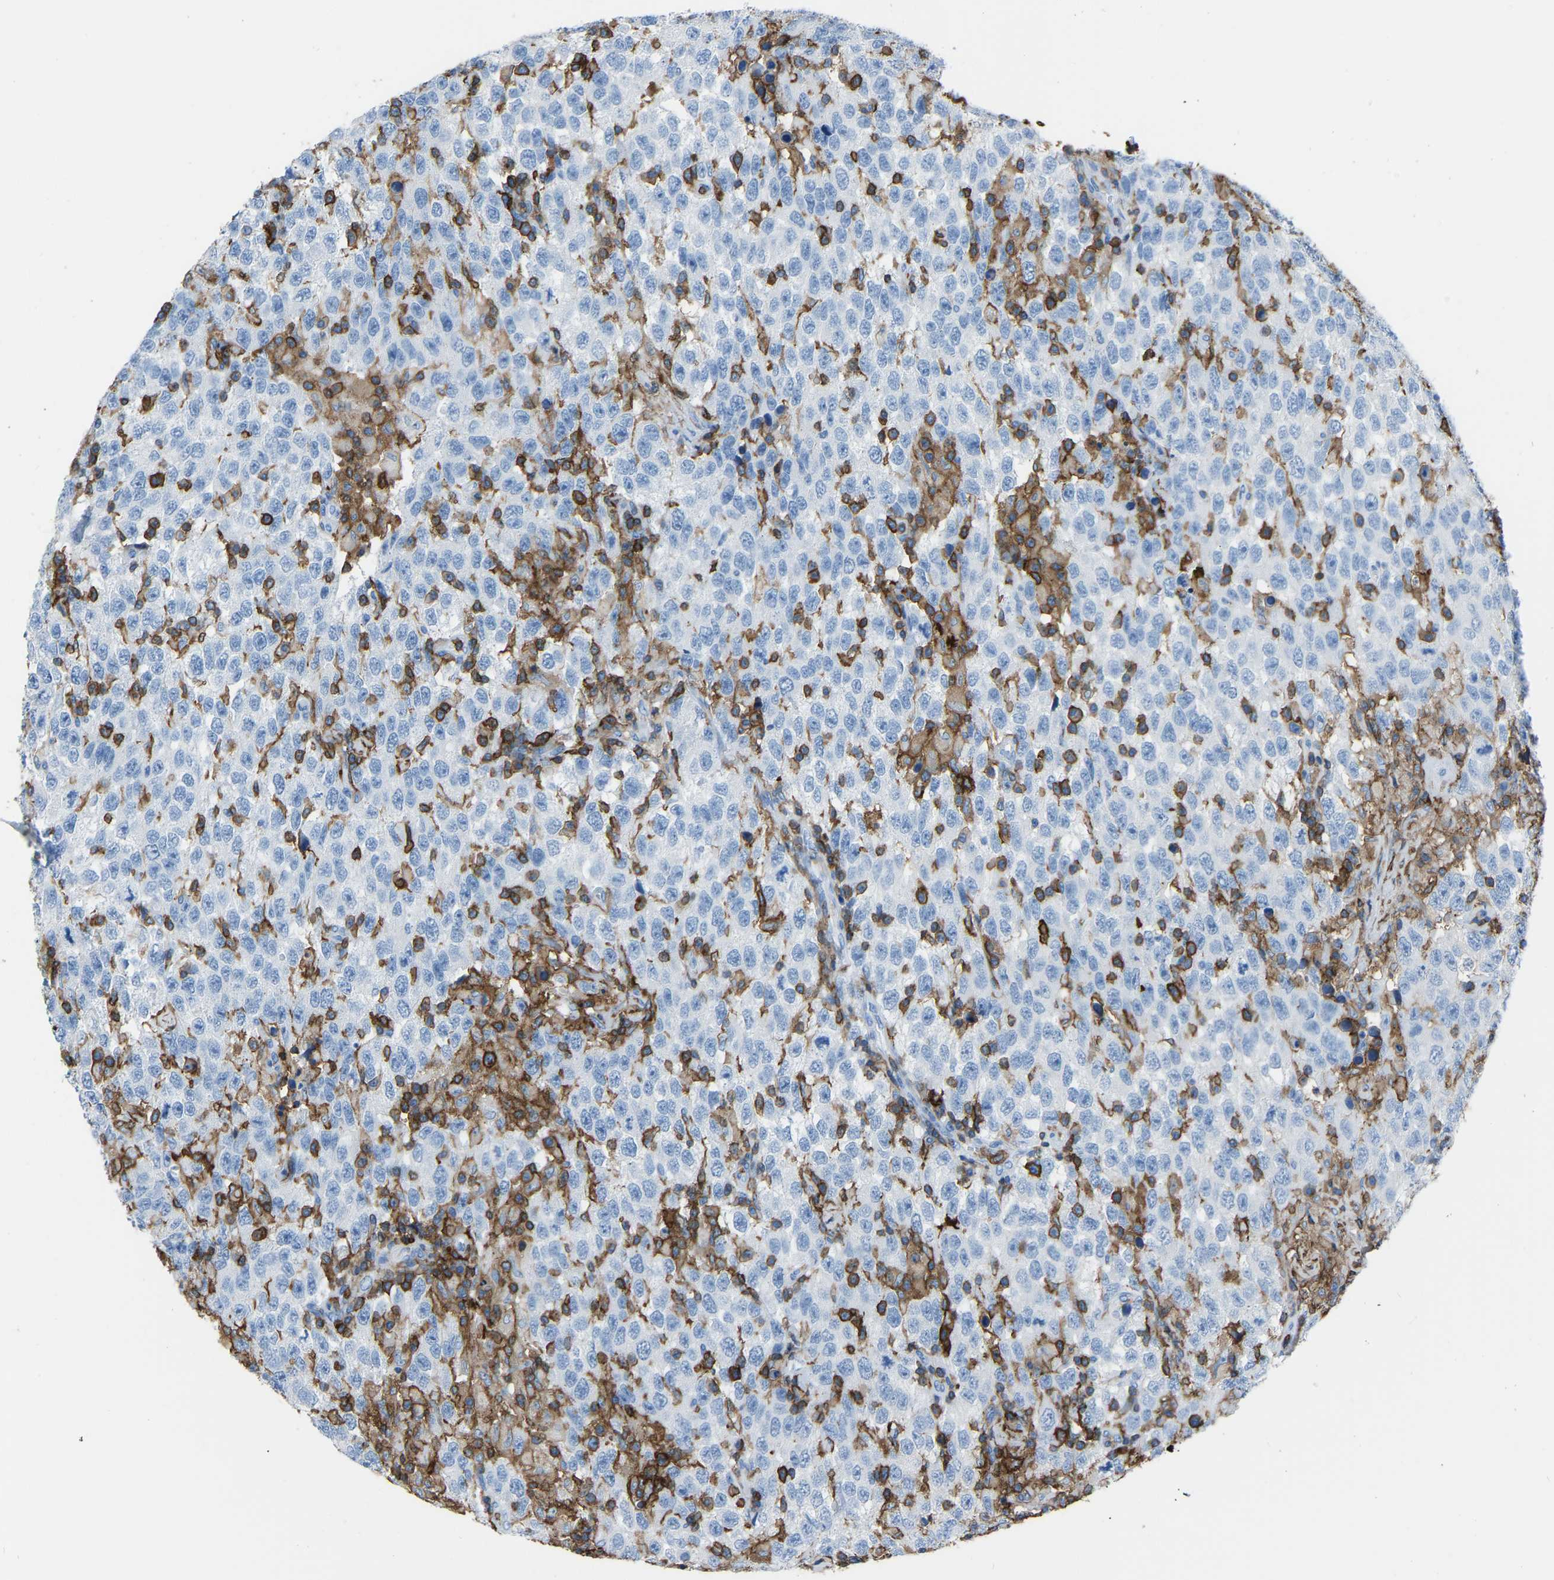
{"staining": {"intensity": "negative", "quantity": "none", "location": "none"}, "tissue": "testis cancer", "cell_type": "Tumor cells", "image_type": "cancer", "snomed": [{"axis": "morphology", "description": "Seminoma, NOS"}, {"axis": "topography", "description": "Testis"}], "caption": "Tumor cells show no significant protein staining in testis seminoma.", "gene": "LSP1", "patient": {"sex": "male", "age": 41}}